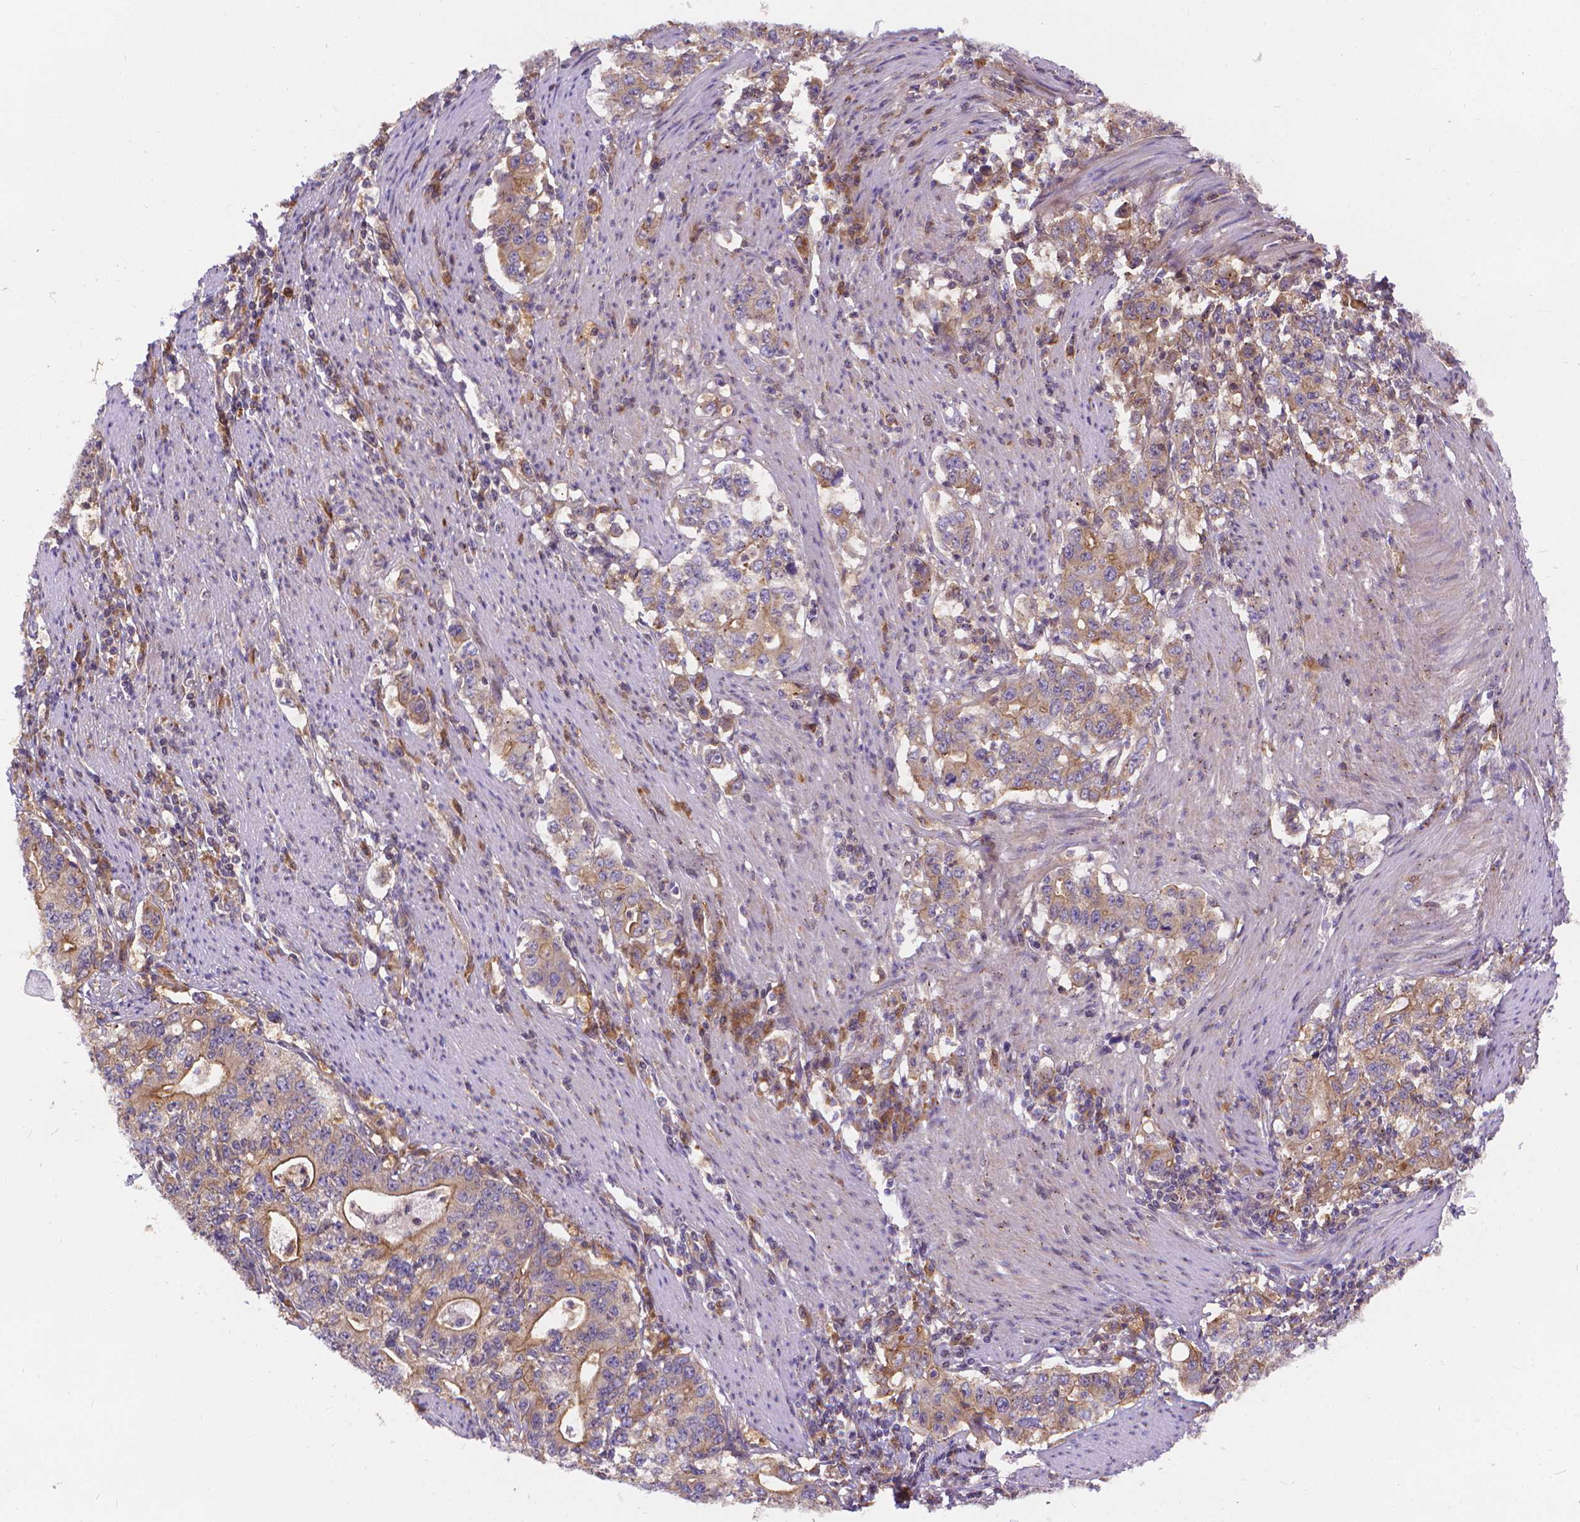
{"staining": {"intensity": "moderate", "quantity": ">75%", "location": "cytoplasmic/membranous"}, "tissue": "stomach cancer", "cell_type": "Tumor cells", "image_type": "cancer", "snomed": [{"axis": "morphology", "description": "Adenocarcinoma, NOS"}, {"axis": "topography", "description": "Stomach, lower"}], "caption": "Moderate cytoplasmic/membranous staining is seen in about >75% of tumor cells in stomach cancer (adenocarcinoma).", "gene": "ARAP1", "patient": {"sex": "female", "age": 72}}